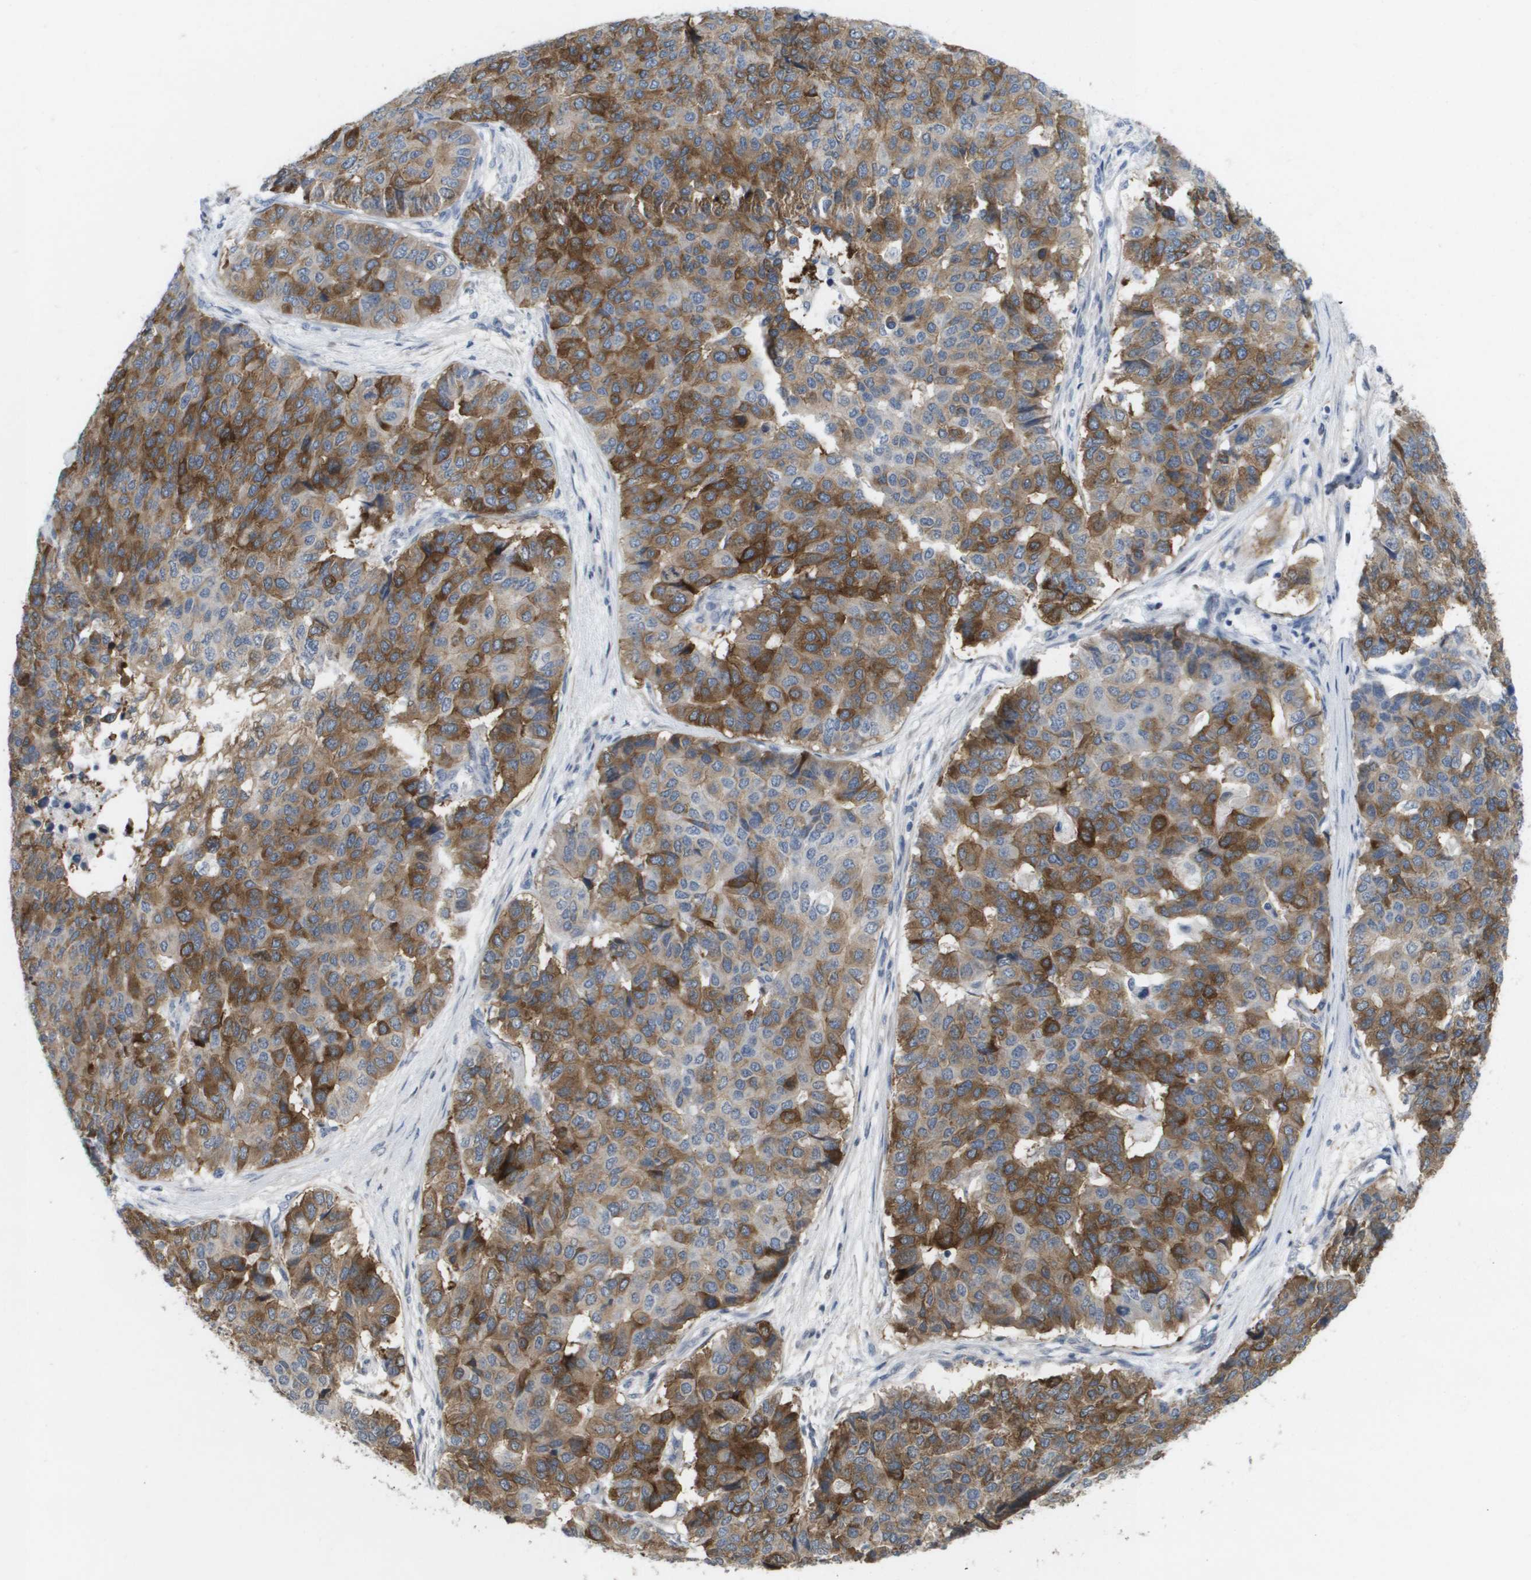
{"staining": {"intensity": "strong", "quantity": "25%-75%", "location": "cytoplasmic/membranous"}, "tissue": "pancreatic cancer", "cell_type": "Tumor cells", "image_type": "cancer", "snomed": [{"axis": "morphology", "description": "Adenocarcinoma, NOS"}, {"axis": "topography", "description": "Pancreas"}], "caption": "Protein expression analysis of human pancreatic cancer reveals strong cytoplasmic/membranous expression in approximately 25%-75% of tumor cells.", "gene": "MARCHF8", "patient": {"sex": "male", "age": 50}}